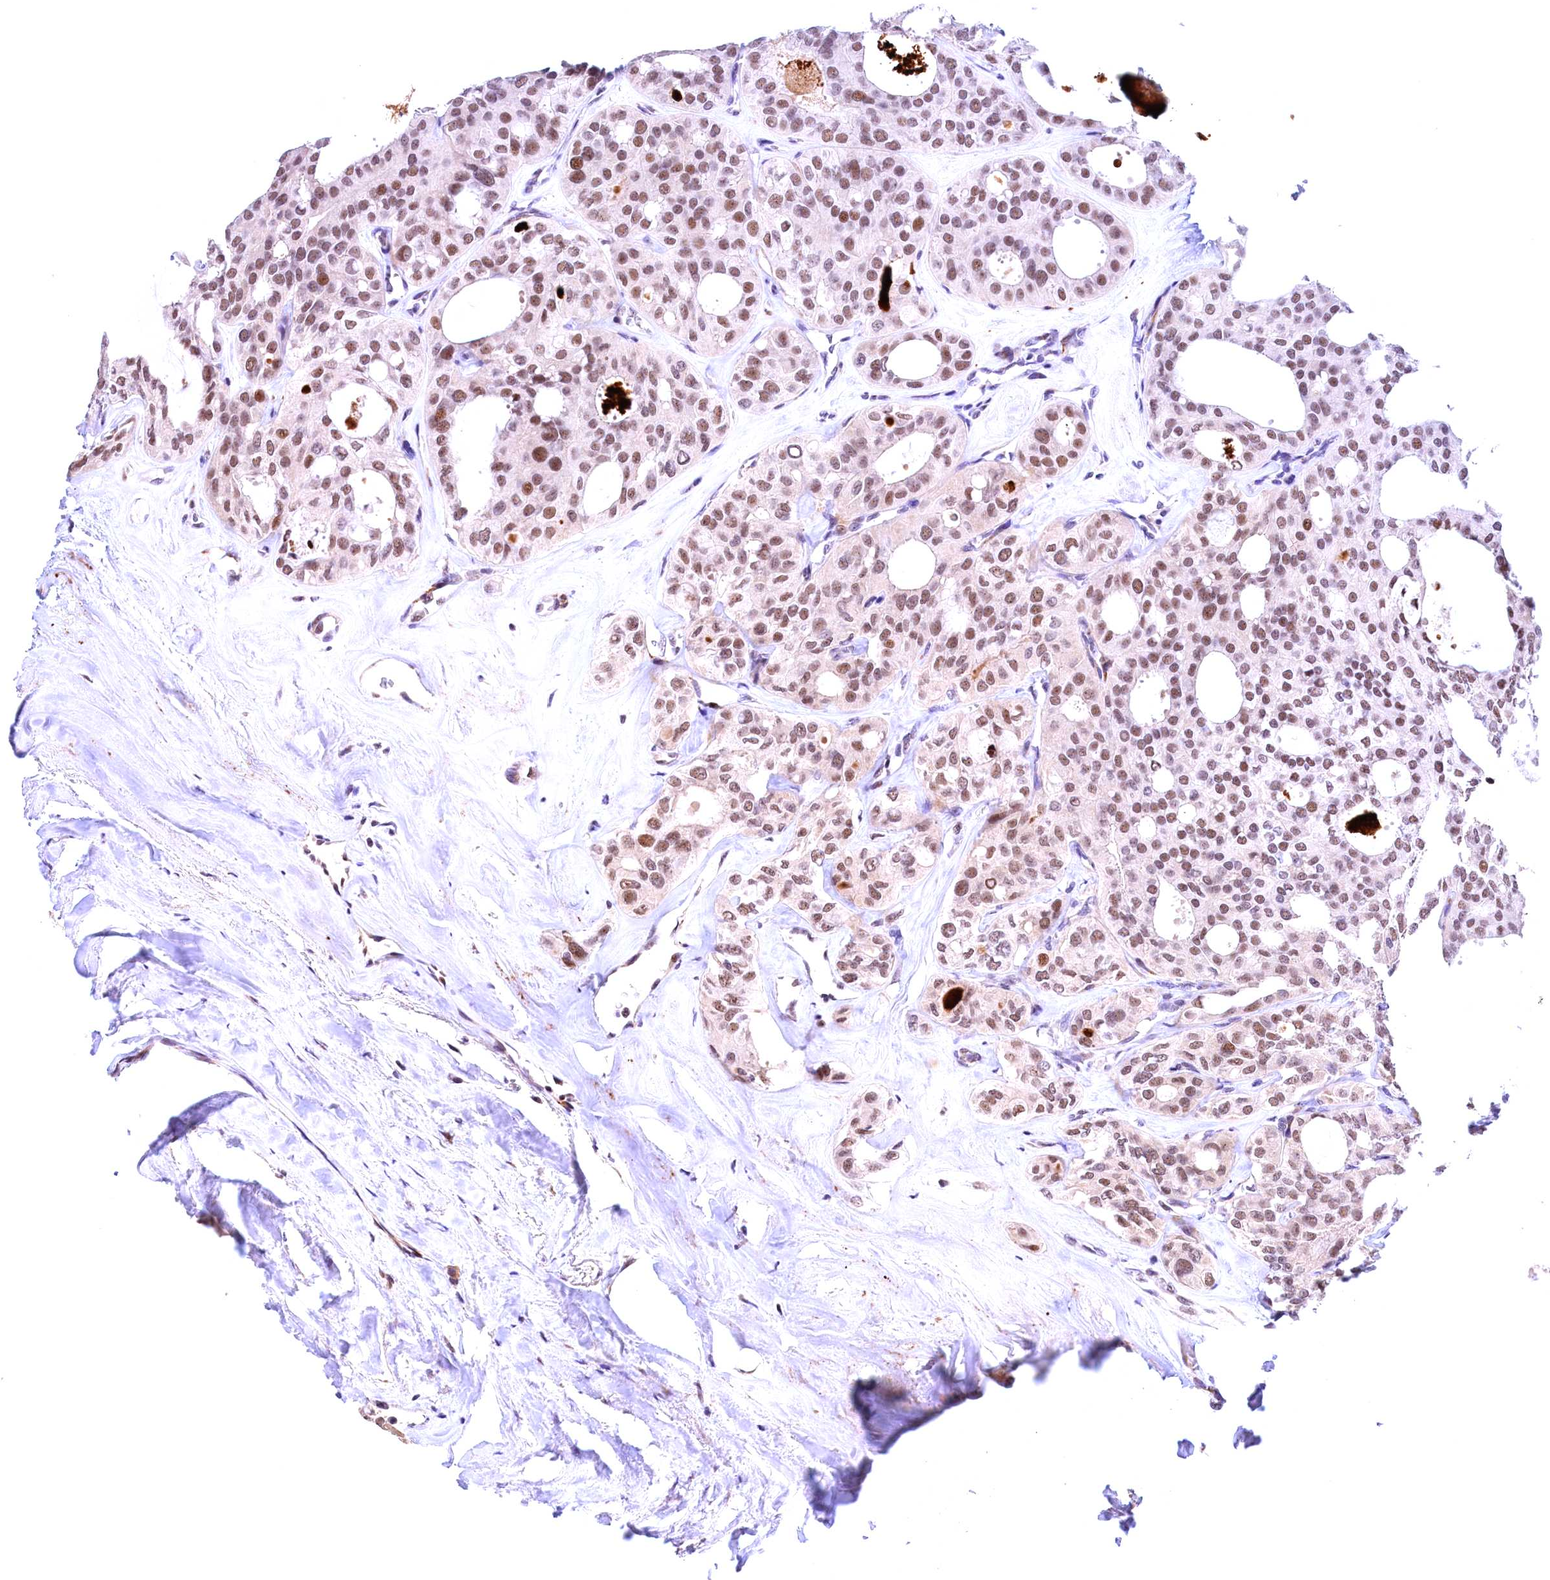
{"staining": {"intensity": "moderate", "quantity": ">75%", "location": "nuclear"}, "tissue": "thyroid cancer", "cell_type": "Tumor cells", "image_type": "cancer", "snomed": [{"axis": "morphology", "description": "Follicular adenoma carcinoma, NOS"}, {"axis": "topography", "description": "Thyroid gland"}], "caption": "Immunohistochemical staining of human thyroid cancer (follicular adenoma carcinoma) demonstrates moderate nuclear protein expression in approximately >75% of tumor cells.", "gene": "FBXO45", "patient": {"sex": "male", "age": 75}}